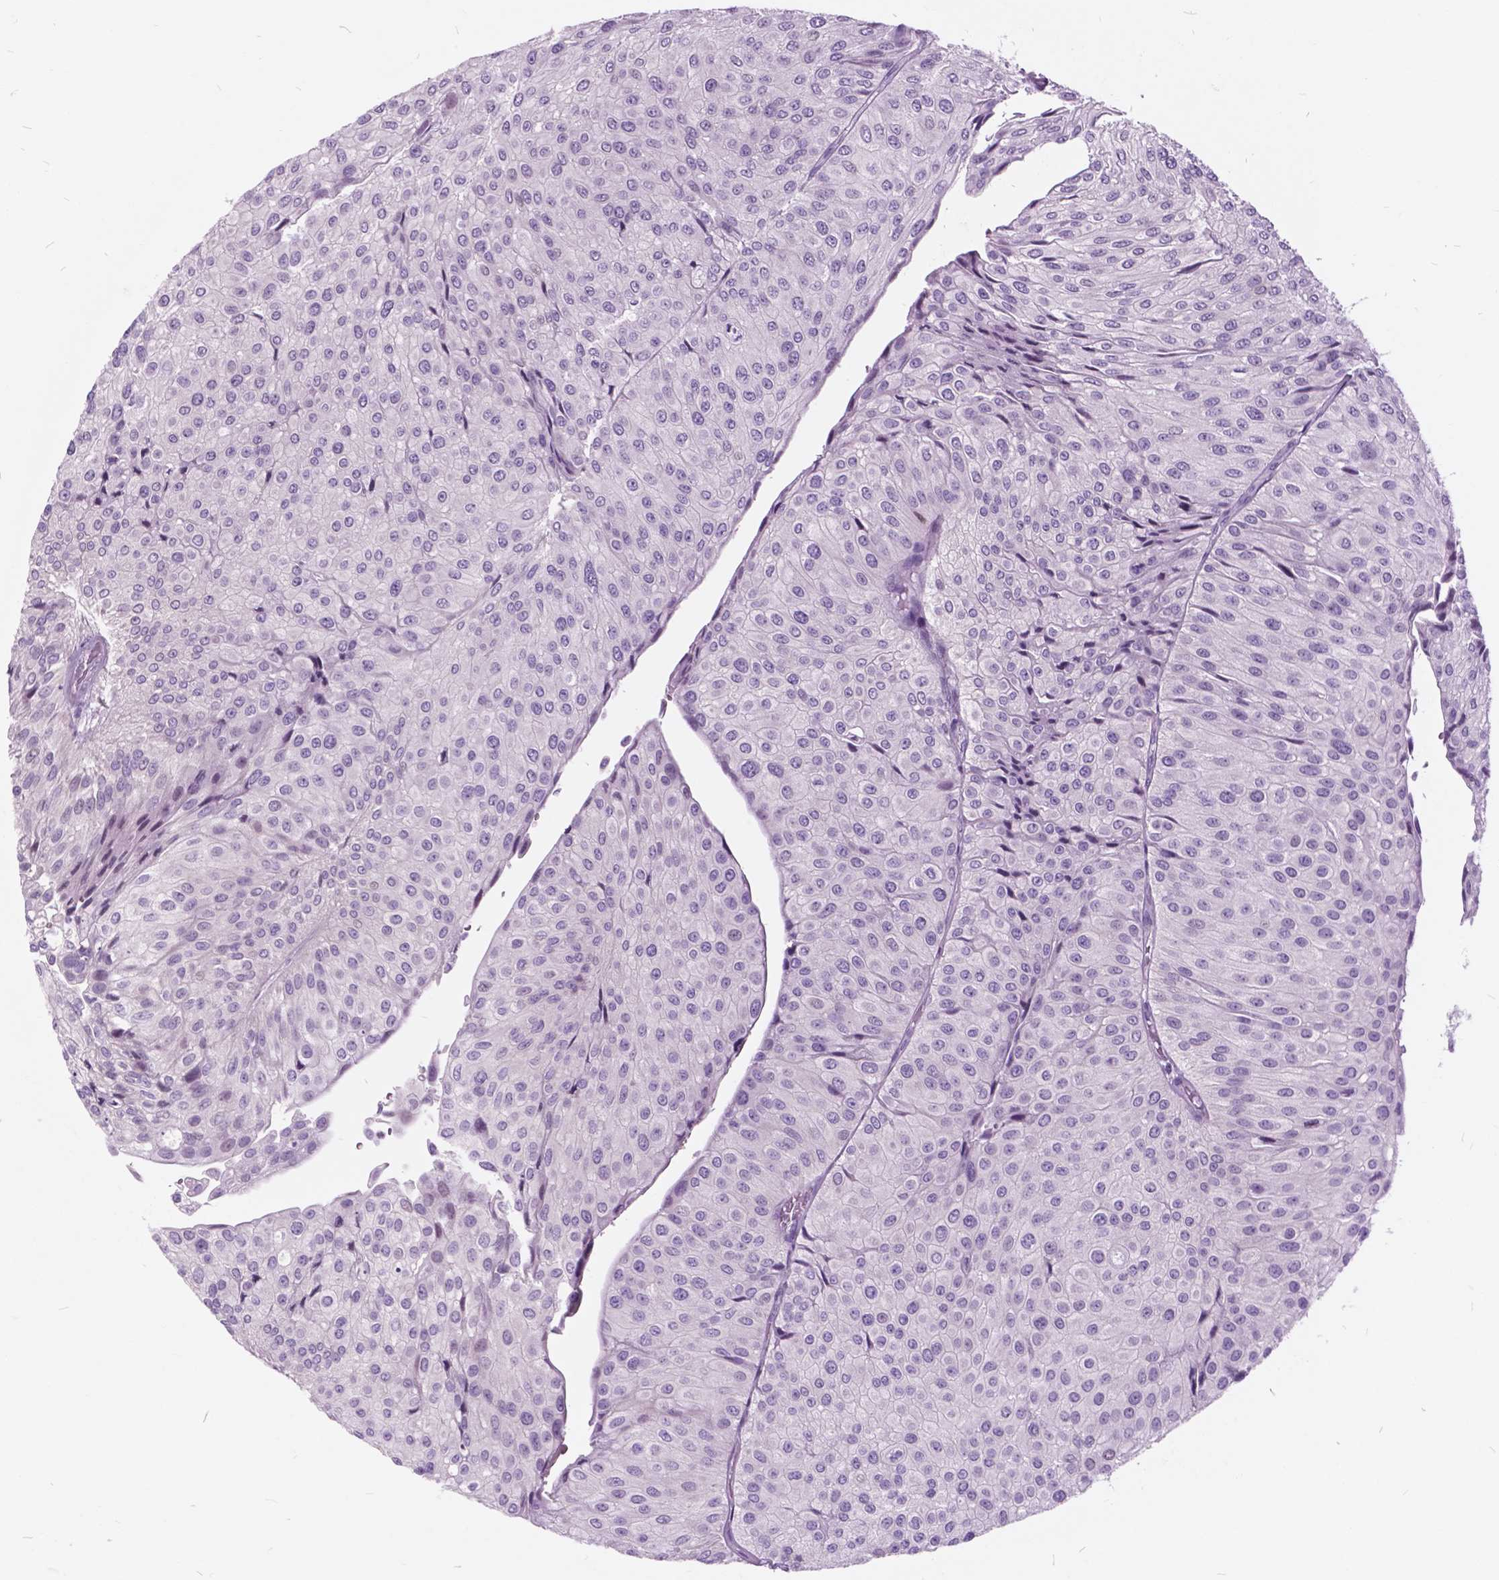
{"staining": {"intensity": "negative", "quantity": "none", "location": "none"}, "tissue": "urothelial cancer", "cell_type": "Tumor cells", "image_type": "cancer", "snomed": [{"axis": "morphology", "description": "Urothelial carcinoma, NOS"}, {"axis": "topography", "description": "Urinary bladder"}], "caption": "Histopathology image shows no significant protein expression in tumor cells of urothelial cancer. (Immunohistochemistry, brightfield microscopy, high magnification).", "gene": "SP140", "patient": {"sex": "male", "age": 67}}